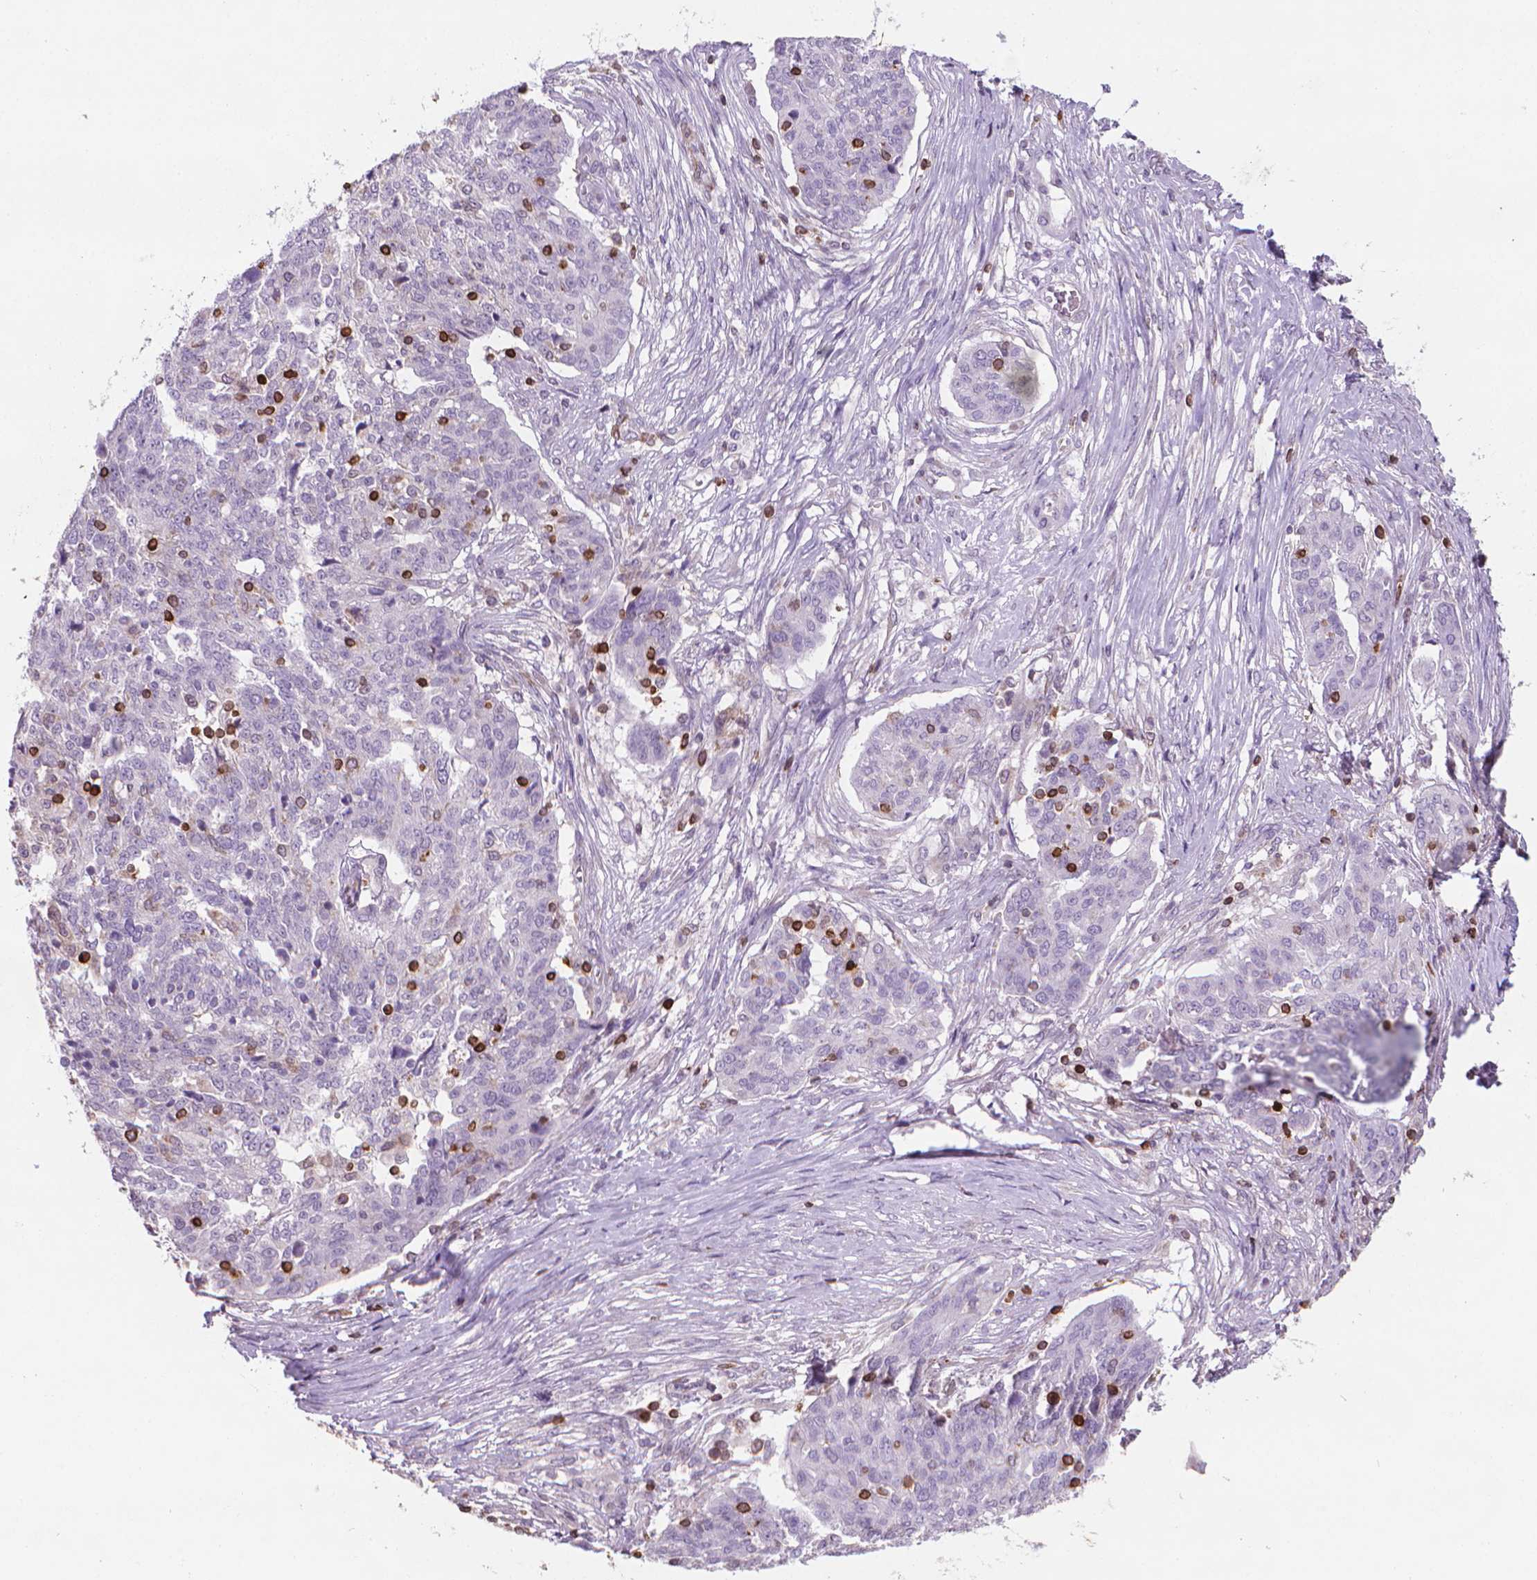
{"staining": {"intensity": "negative", "quantity": "none", "location": "none"}, "tissue": "ovarian cancer", "cell_type": "Tumor cells", "image_type": "cancer", "snomed": [{"axis": "morphology", "description": "Cystadenocarcinoma, serous, NOS"}, {"axis": "topography", "description": "Ovary"}], "caption": "An IHC histopathology image of ovarian serous cystadenocarcinoma is shown. There is no staining in tumor cells of ovarian serous cystadenocarcinoma.", "gene": "BCL2", "patient": {"sex": "female", "age": 67}}